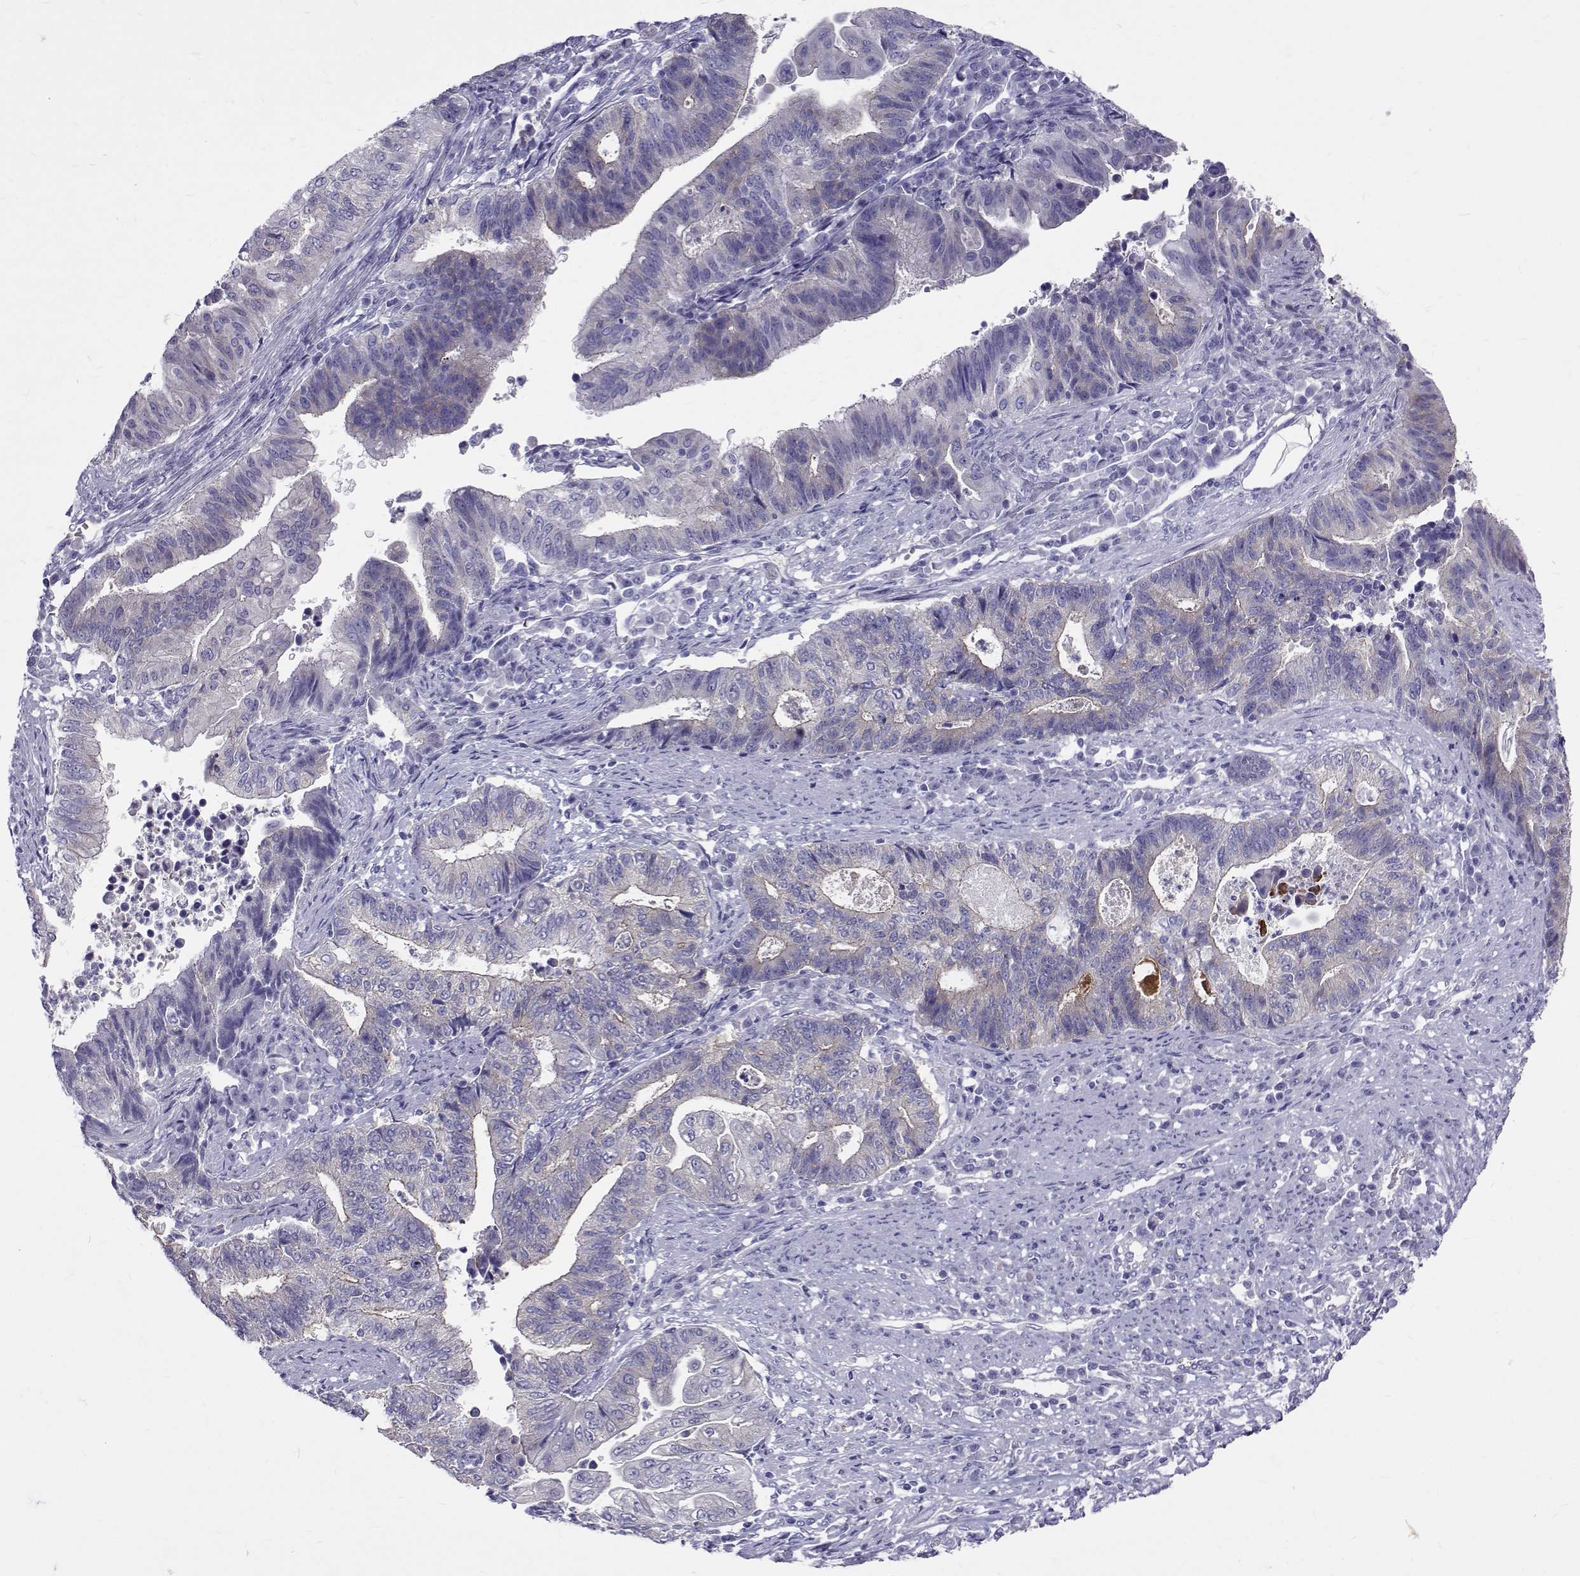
{"staining": {"intensity": "negative", "quantity": "none", "location": "none"}, "tissue": "endometrial cancer", "cell_type": "Tumor cells", "image_type": "cancer", "snomed": [{"axis": "morphology", "description": "Adenocarcinoma, NOS"}, {"axis": "topography", "description": "Uterus"}, {"axis": "topography", "description": "Endometrium"}], "caption": "Image shows no significant protein positivity in tumor cells of endometrial adenocarcinoma.", "gene": "IGSF1", "patient": {"sex": "female", "age": 54}}